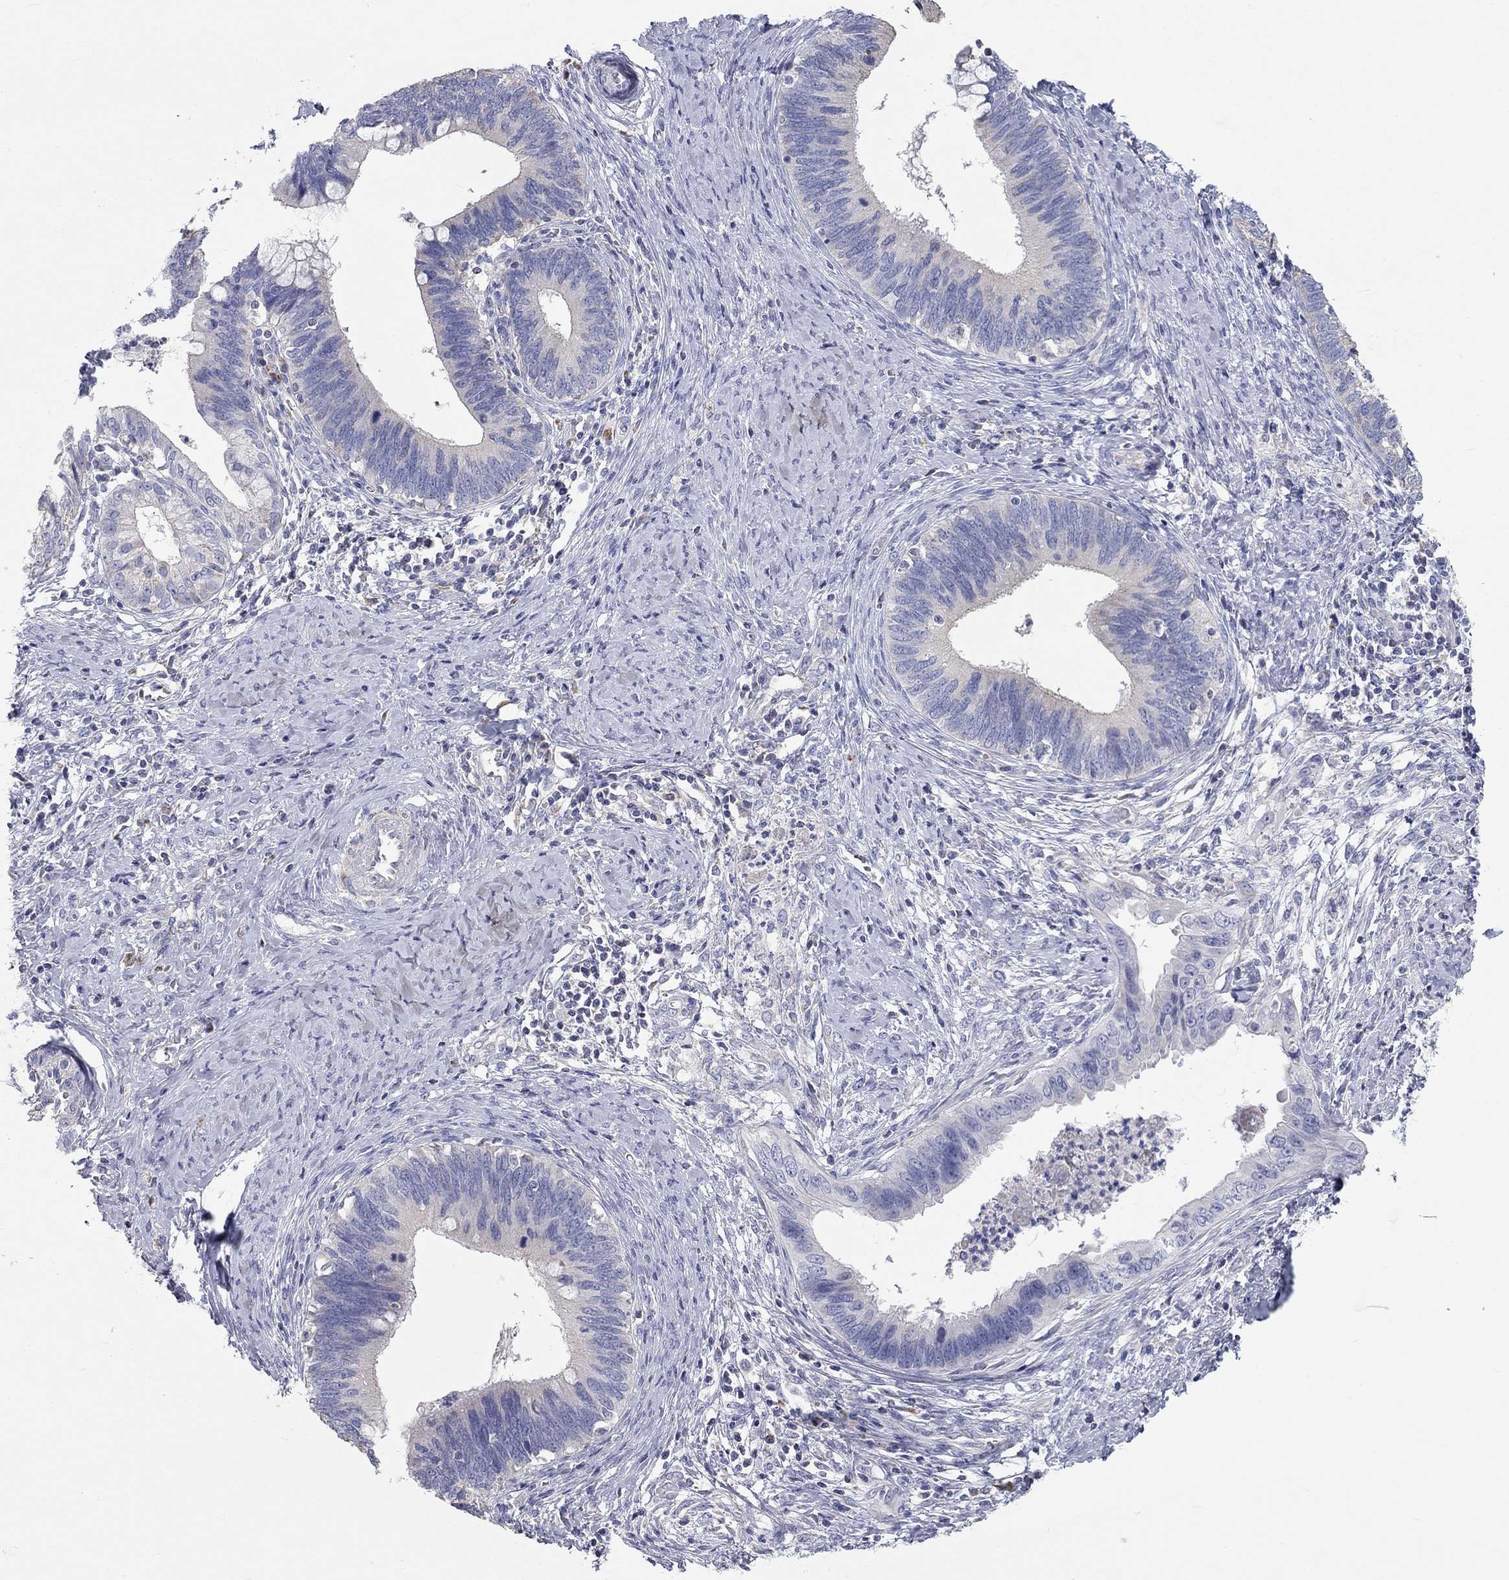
{"staining": {"intensity": "negative", "quantity": "none", "location": "none"}, "tissue": "cervical cancer", "cell_type": "Tumor cells", "image_type": "cancer", "snomed": [{"axis": "morphology", "description": "Adenocarcinoma, NOS"}, {"axis": "topography", "description": "Cervix"}], "caption": "The histopathology image shows no staining of tumor cells in cervical cancer.", "gene": "RCAN1", "patient": {"sex": "female", "age": 42}}